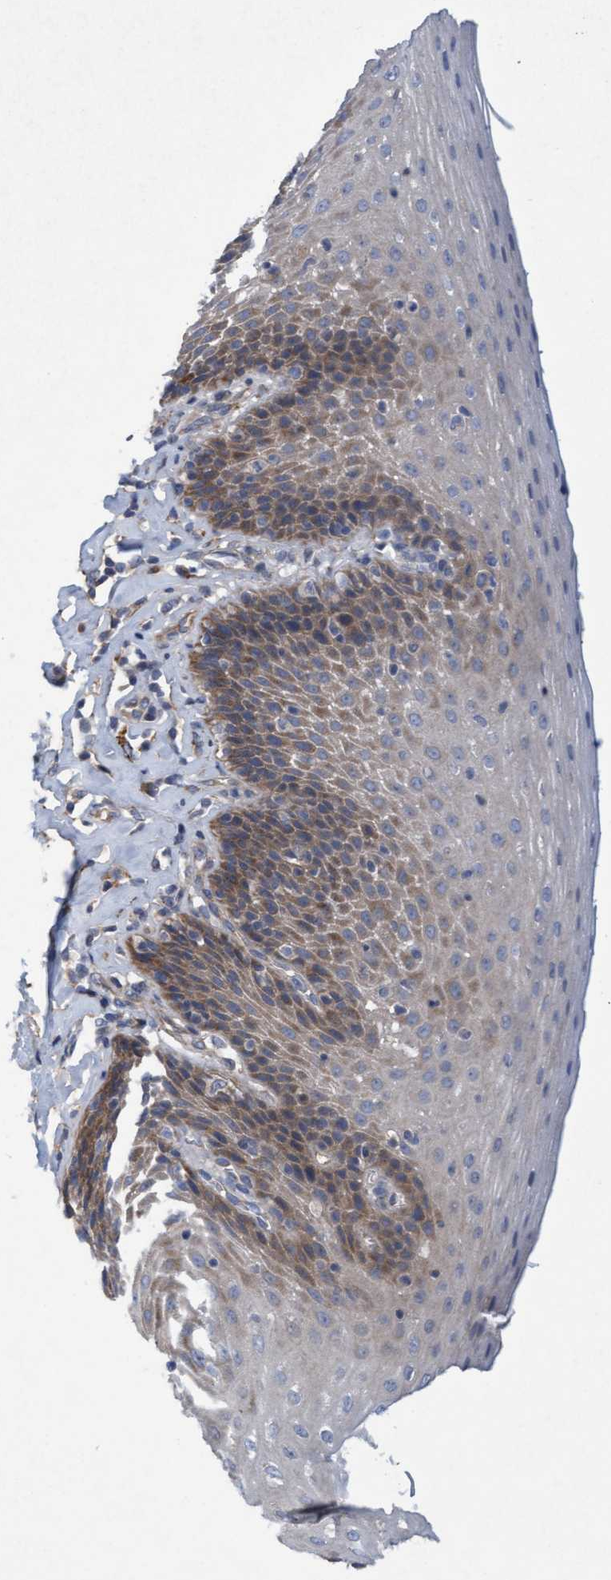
{"staining": {"intensity": "moderate", "quantity": "25%-75%", "location": "cytoplasmic/membranous"}, "tissue": "esophagus", "cell_type": "Squamous epithelial cells", "image_type": "normal", "snomed": [{"axis": "morphology", "description": "Normal tissue, NOS"}, {"axis": "topography", "description": "Esophagus"}], "caption": "Immunohistochemistry (DAB) staining of benign human esophagus exhibits moderate cytoplasmic/membranous protein positivity in approximately 25%-75% of squamous epithelial cells.", "gene": "DDHD2", "patient": {"sex": "female", "age": 61}}